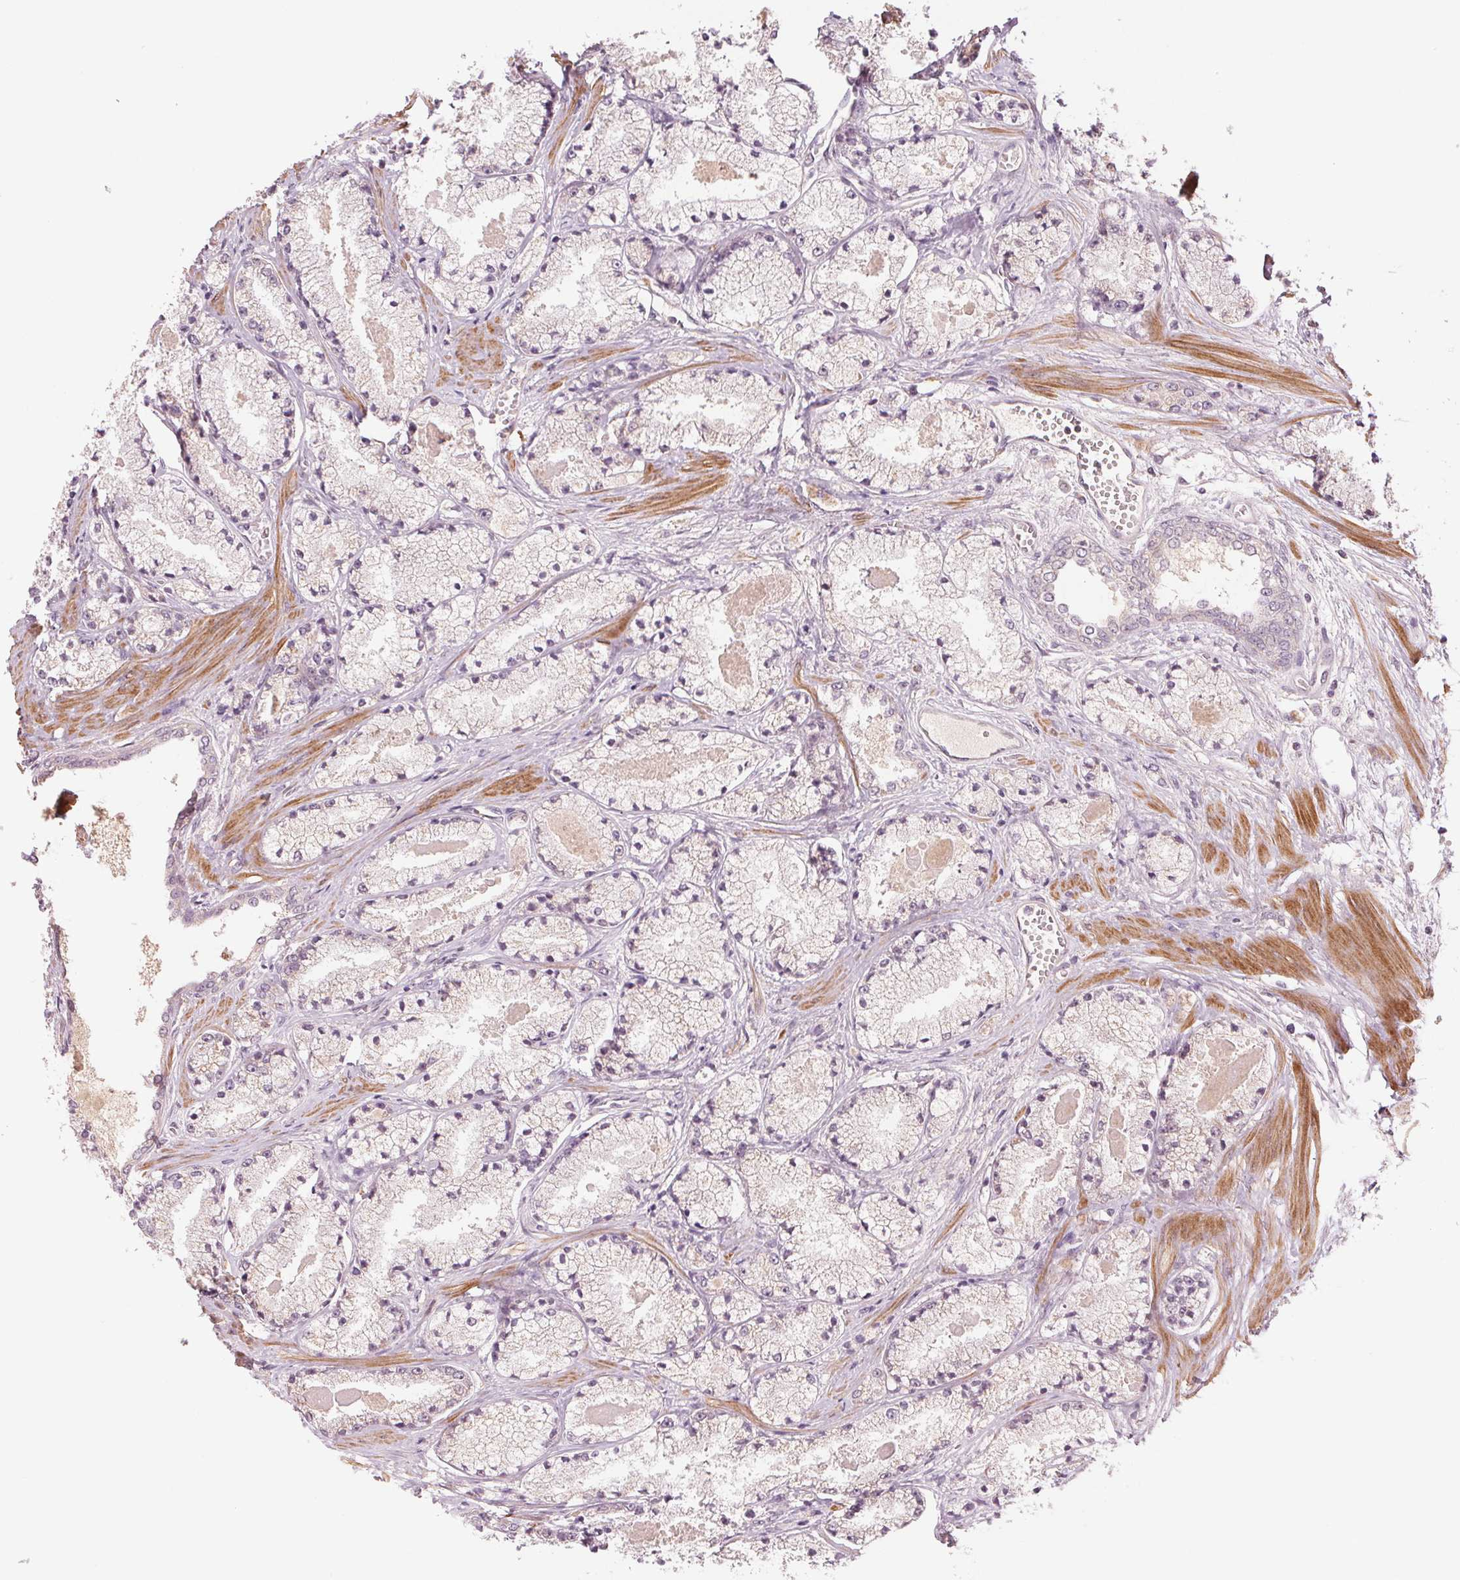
{"staining": {"intensity": "negative", "quantity": "none", "location": "none"}, "tissue": "prostate cancer", "cell_type": "Tumor cells", "image_type": "cancer", "snomed": [{"axis": "morphology", "description": "Adenocarcinoma, High grade"}, {"axis": "topography", "description": "Prostate"}], "caption": "Immunohistochemistry photomicrograph of prostate cancer (high-grade adenocarcinoma) stained for a protein (brown), which reveals no positivity in tumor cells.", "gene": "PPIA", "patient": {"sex": "male", "age": 63}}